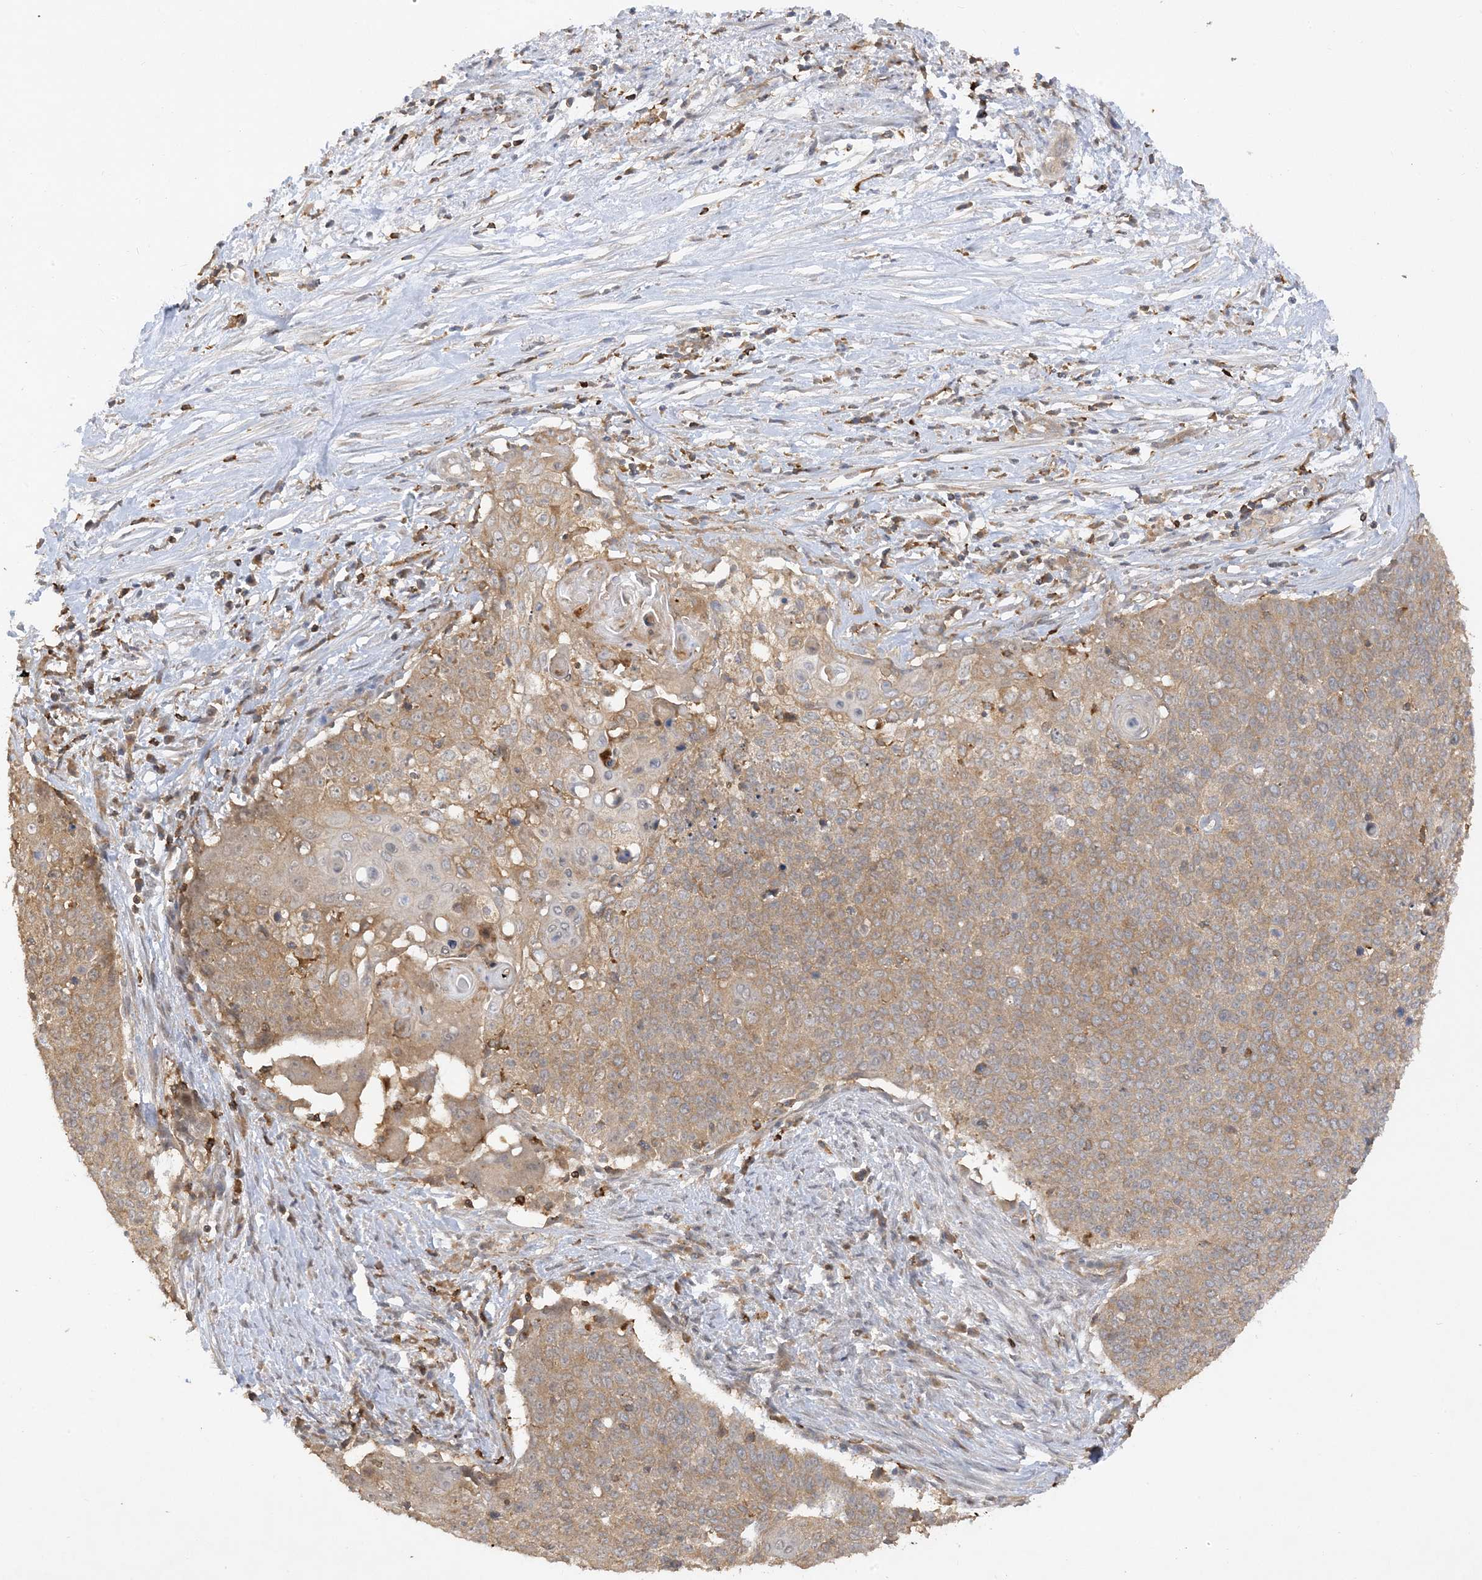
{"staining": {"intensity": "weak", "quantity": ">75%", "location": "cytoplasmic/membranous"}, "tissue": "cervical cancer", "cell_type": "Tumor cells", "image_type": "cancer", "snomed": [{"axis": "morphology", "description": "Squamous cell carcinoma, NOS"}, {"axis": "topography", "description": "Cervix"}], "caption": "This is an image of IHC staining of cervical cancer, which shows weak positivity in the cytoplasmic/membranous of tumor cells.", "gene": "PHACTR2", "patient": {"sex": "female", "age": 39}}